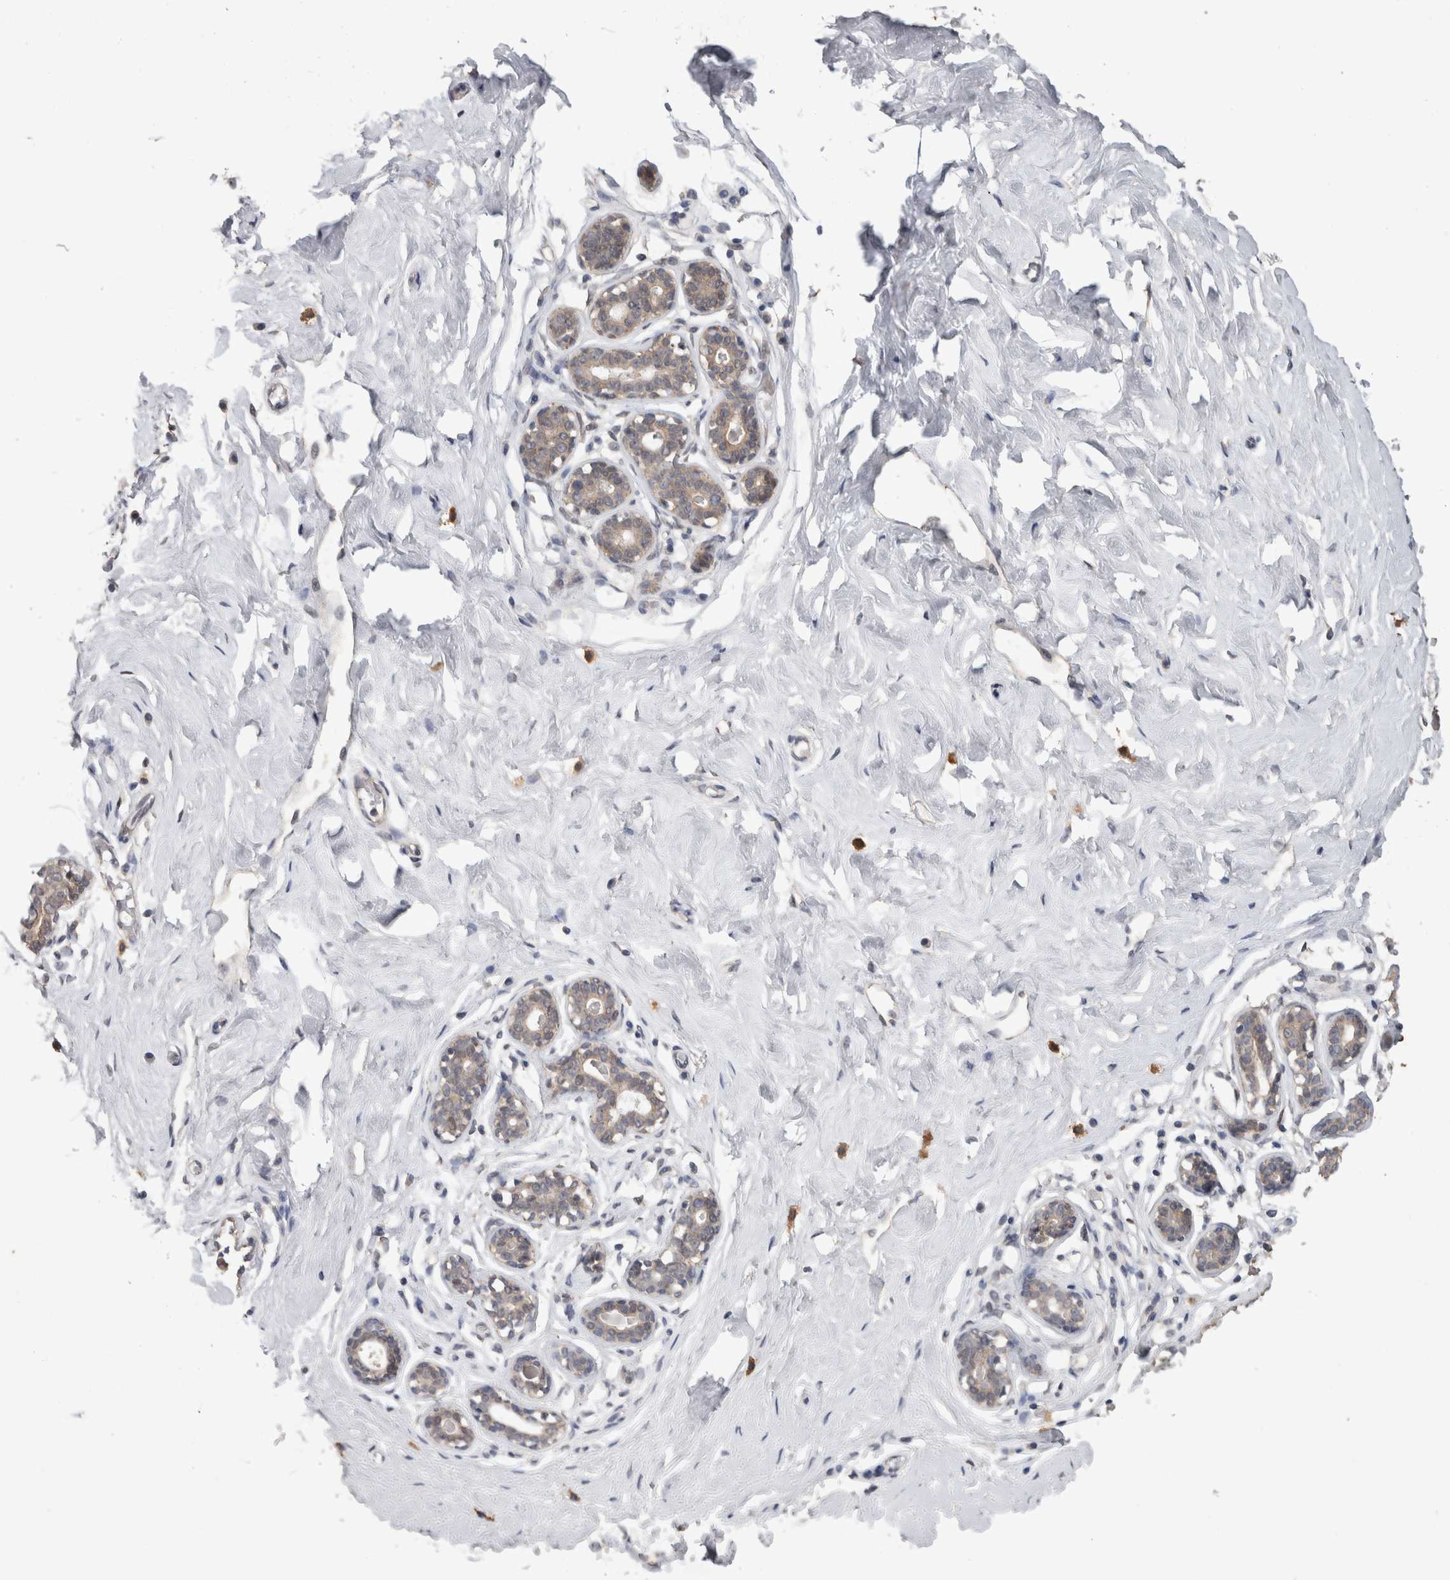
{"staining": {"intensity": "negative", "quantity": "none", "location": "none"}, "tissue": "breast", "cell_type": "Adipocytes", "image_type": "normal", "snomed": [{"axis": "morphology", "description": "Normal tissue, NOS"}, {"axis": "topography", "description": "Breast"}], "caption": "A high-resolution image shows immunohistochemistry (IHC) staining of benign breast, which exhibits no significant expression in adipocytes. Brightfield microscopy of IHC stained with DAB (3,3'-diaminobenzidine) (brown) and hematoxylin (blue), captured at high magnification.", "gene": "FHOD3", "patient": {"sex": "female", "age": 23}}